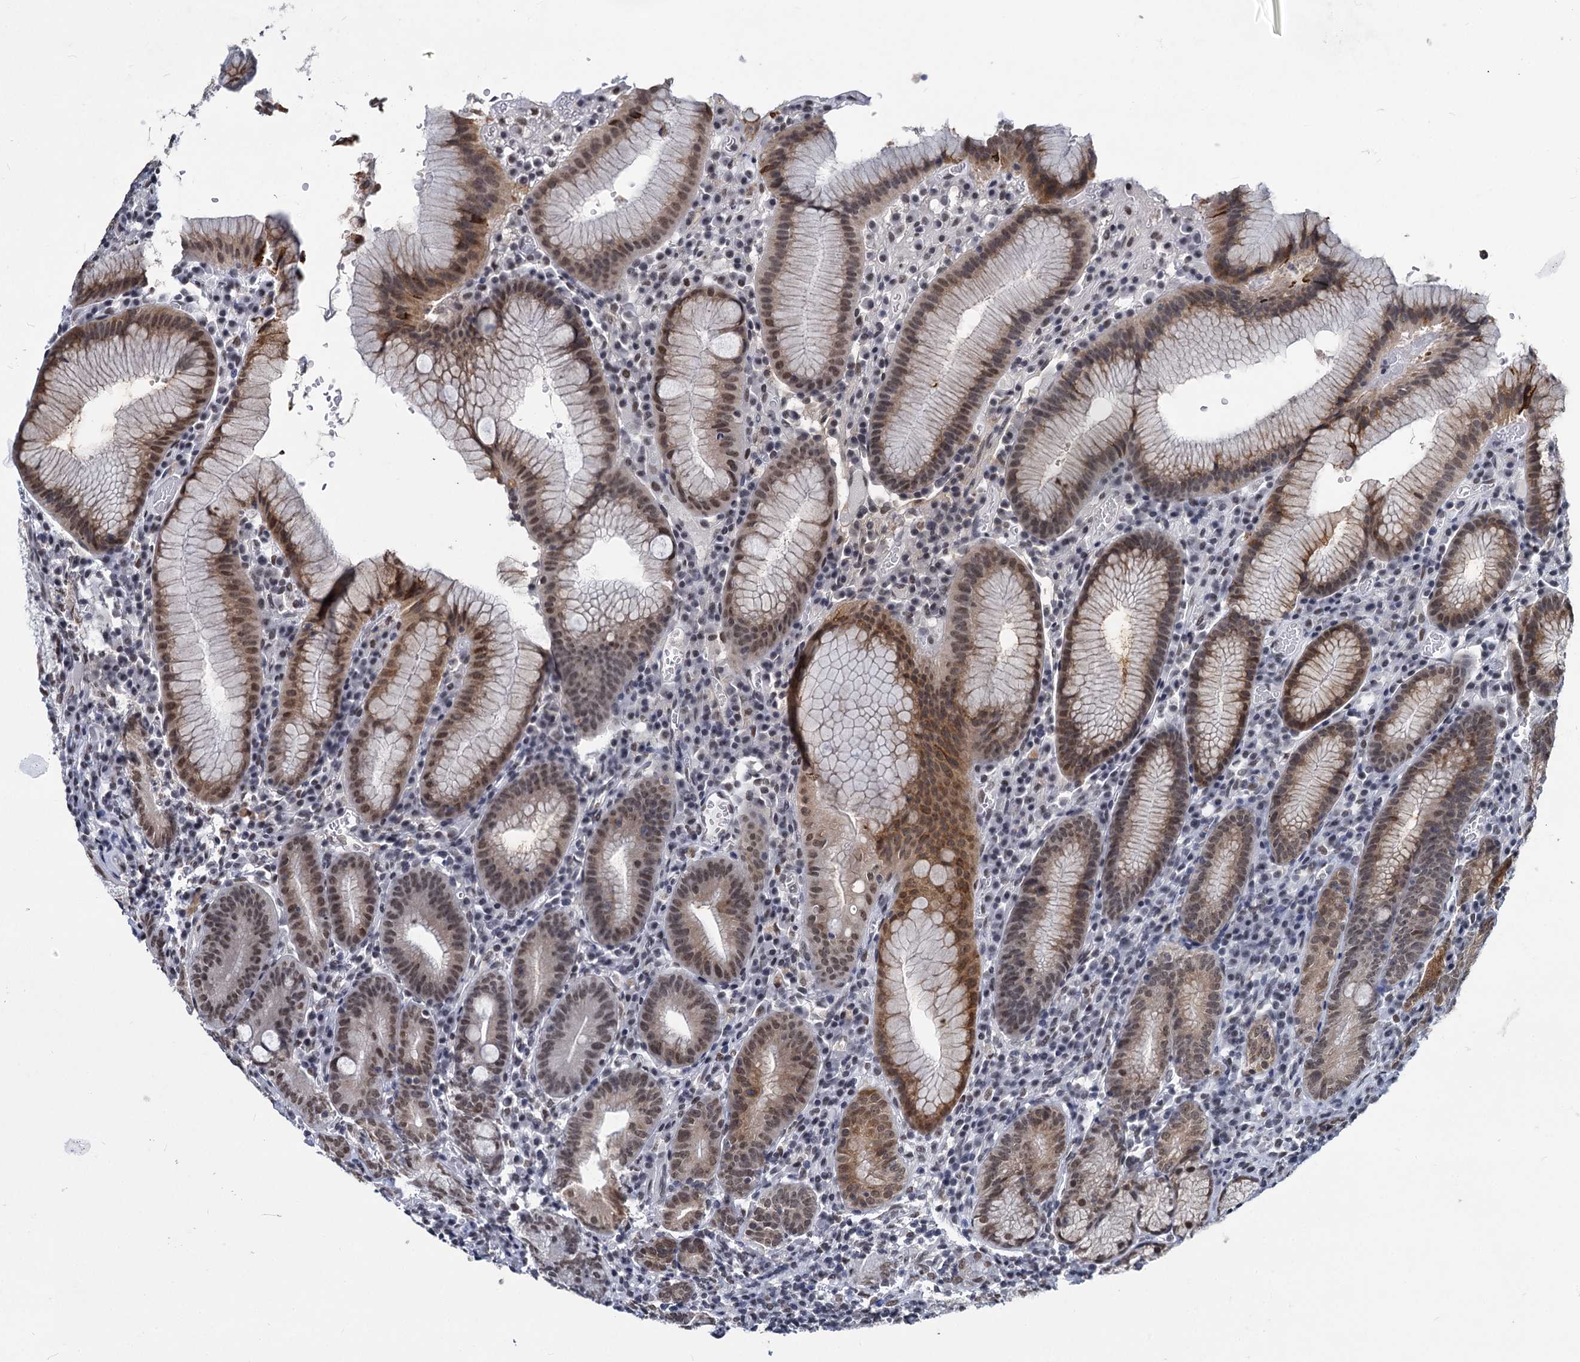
{"staining": {"intensity": "moderate", "quantity": ">75%", "location": "cytoplasmic/membranous,nuclear"}, "tissue": "stomach", "cell_type": "Glandular cells", "image_type": "normal", "snomed": [{"axis": "morphology", "description": "Normal tissue, NOS"}, {"axis": "topography", "description": "Stomach"}], "caption": "Moderate cytoplasmic/membranous,nuclear protein expression is seen in about >75% of glandular cells in stomach. Nuclei are stained in blue.", "gene": "PARPBP", "patient": {"sex": "male", "age": 55}}